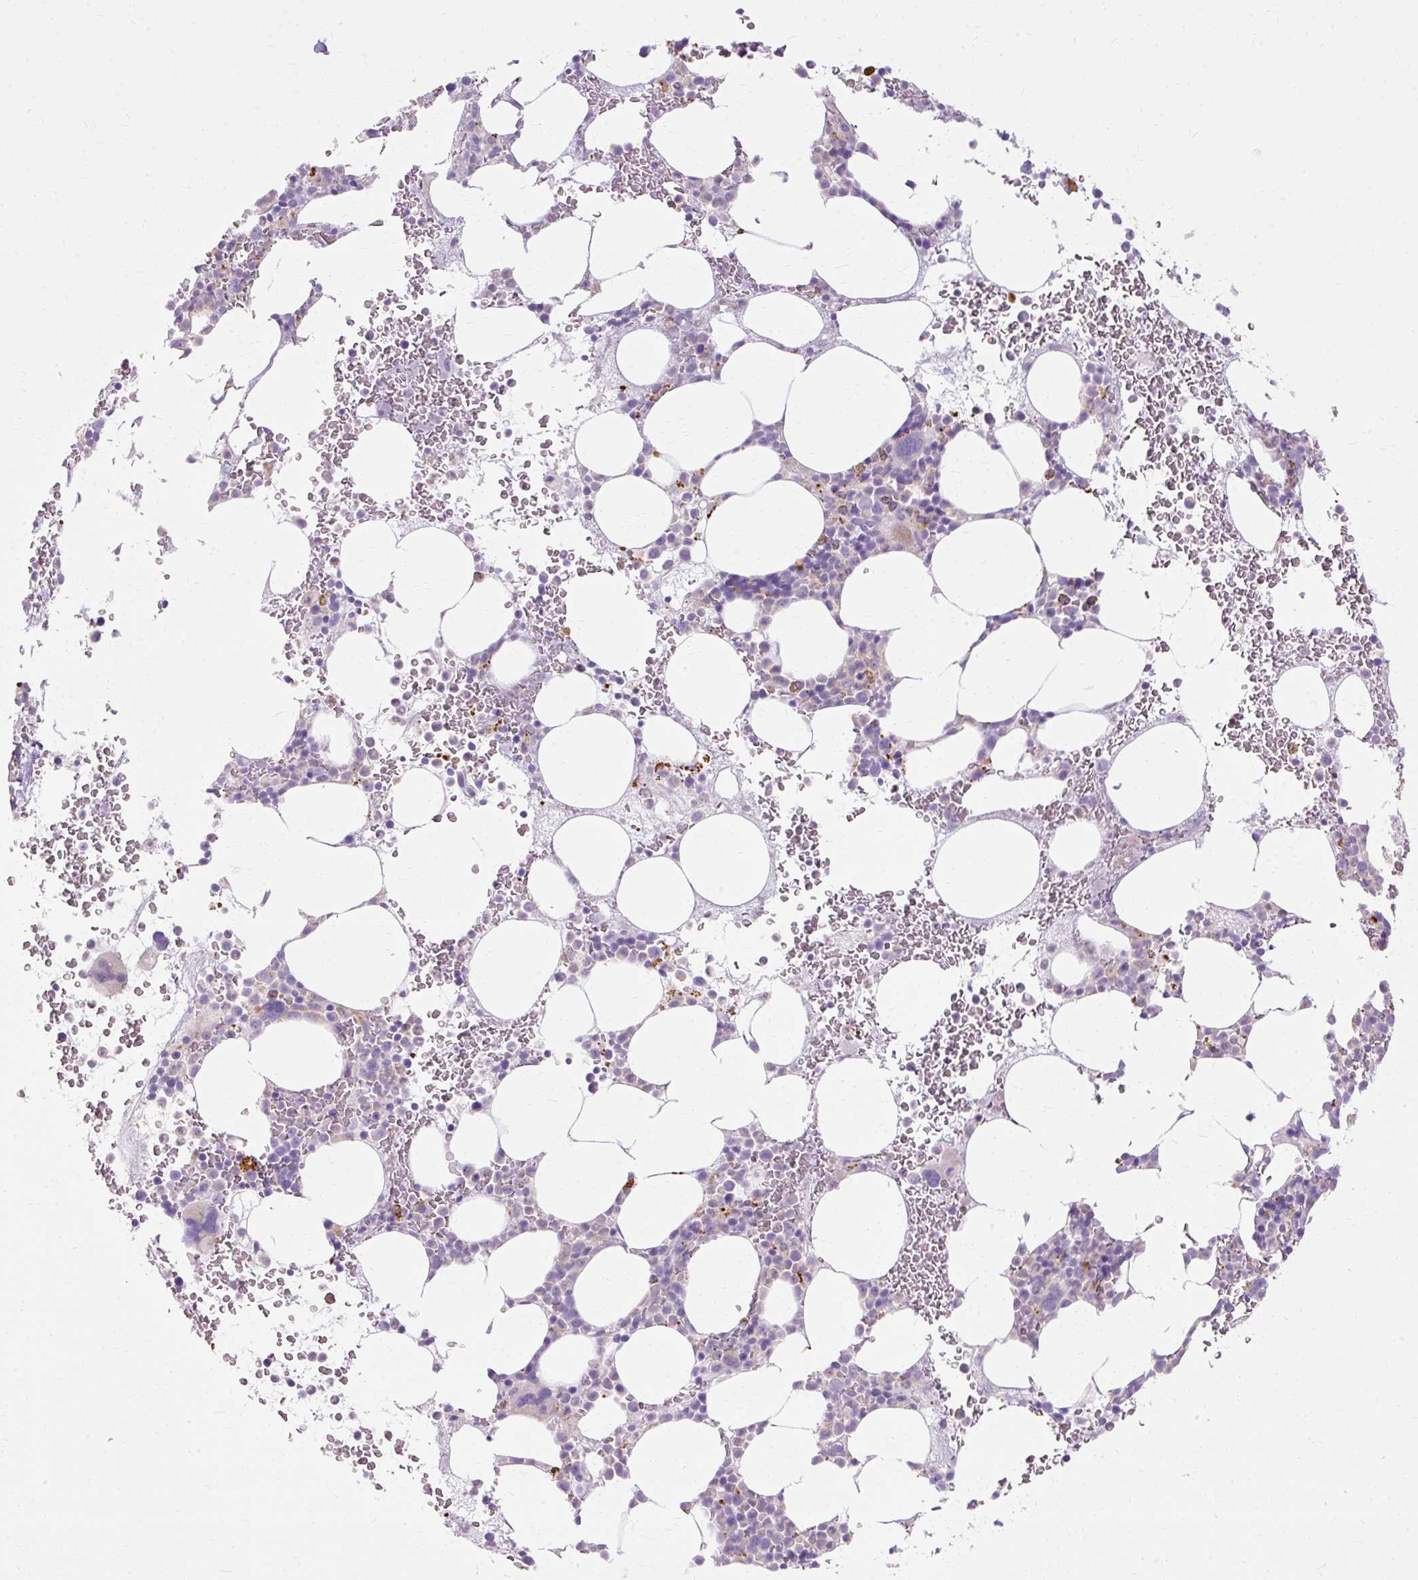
{"staining": {"intensity": "weak", "quantity": "<25%", "location": "cytoplasmic/membranous"}, "tissue": "bone marrow", "cell_type": "Hematopoietic cells", "image_type": "normal", "snomed": [{"axis": "morphology", "description": "Normal tissue, NOS"}, {"axis": "topography", "description": "Bone marrow"}], "caption": "IHC of unremarkable bone marrow demonstrates no expression in hematopoietic cells. (DAB IHC visualized using brightfield microscopy, high magnification).", "gene": "HSD11B1", "patient": {"sex": "male", "age": 62}}